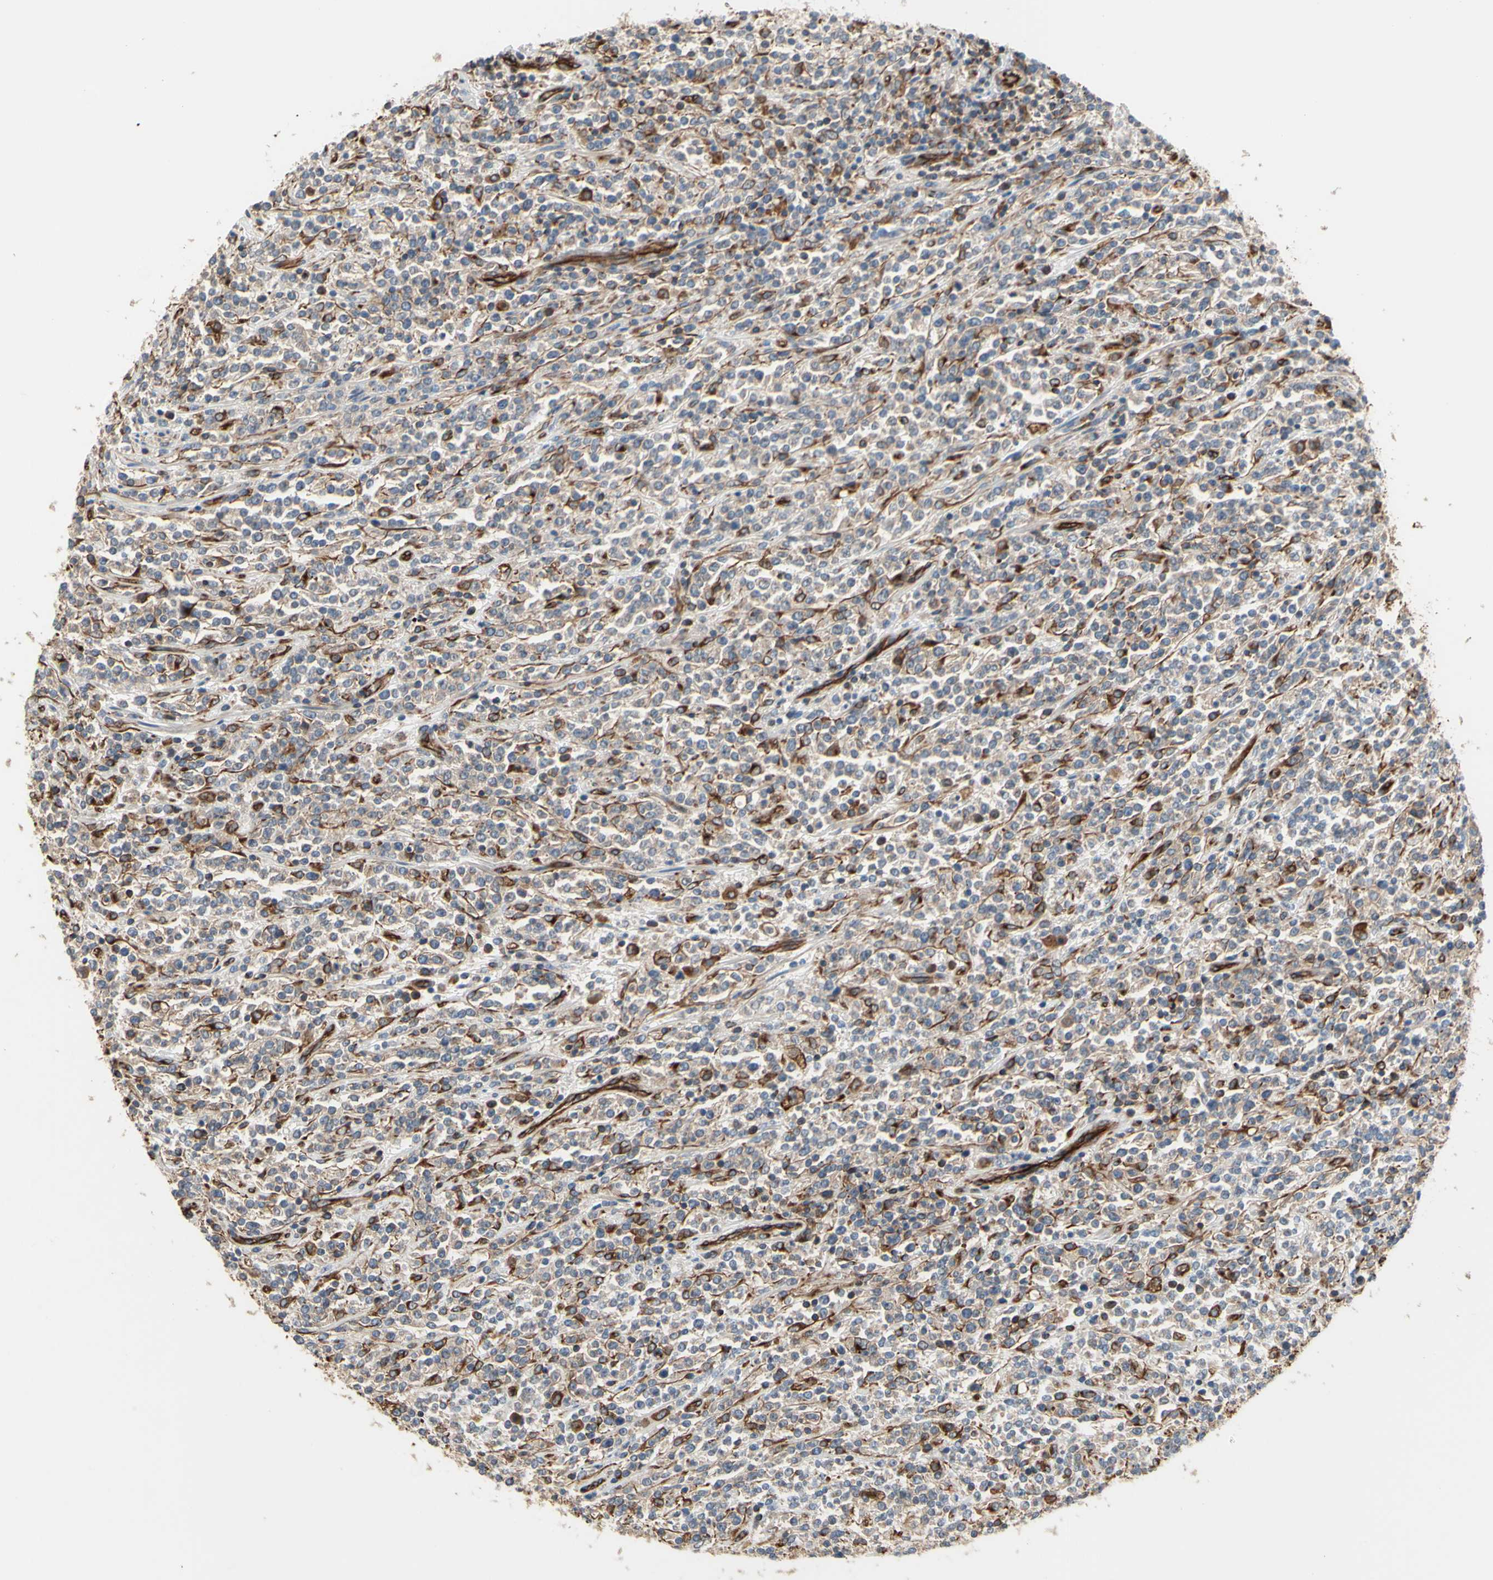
{"staining": {"intensity": "weak", "quantity": "<25%", "location": "cytoplasmic/membranous"}, "tissue": "lymphoma", "cell_type": "Tumor cells", "image_type": "cancer", "snomed": [{"axis": "morphology", "description": "Malignant lymphoma, non-Hodgkin's type, High grade"}, {"axis": "topography", "description": "Soft tissue"}], "caption": "IHC histopathology image of human lymphoma stained for a protein (brown), which reveals no staining in tumor cells.", "gene": "TRAF2", "patient": {"sex": "male", "age": 18}}